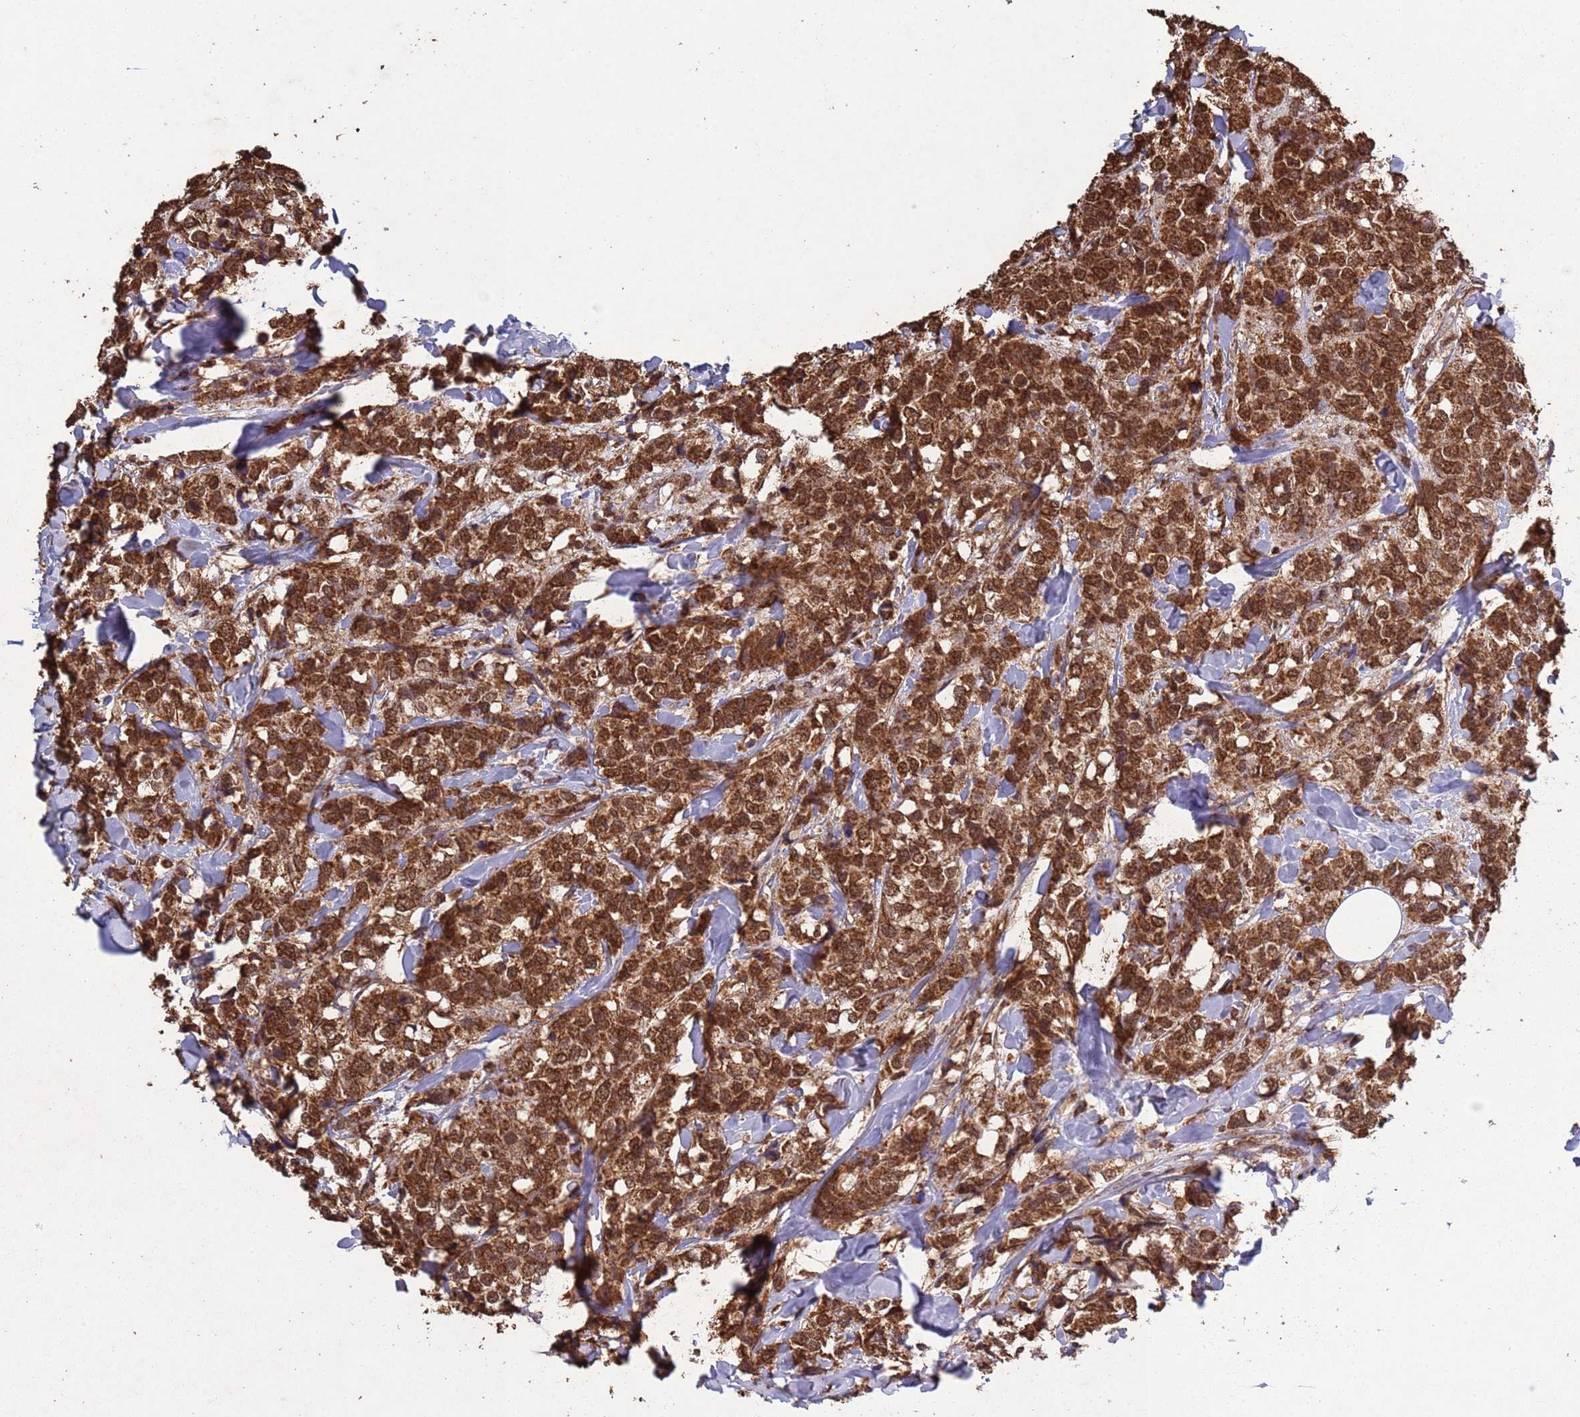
{"staining": {"intensity": "strong", "quantity": ">75%", "location": "cytoplasmic/membranous,nuclear"}, "tissue": "breast cancer", "cell_type": "Tumor cells", "image_type": "cancer", "snomed": [{"axis": "morphology", "description": "Lobular carcinoma"}, {"axis": "topography", "description": "Breast"}], "caption": "Tumor cells exhibit high levels of strong cytoplasmic/membranous and nuclear staining in about >75% of cells in human lobular carcinoma (breast).", "gene": "HDAC10", "patient": {"sex": "female", "age": 59}}